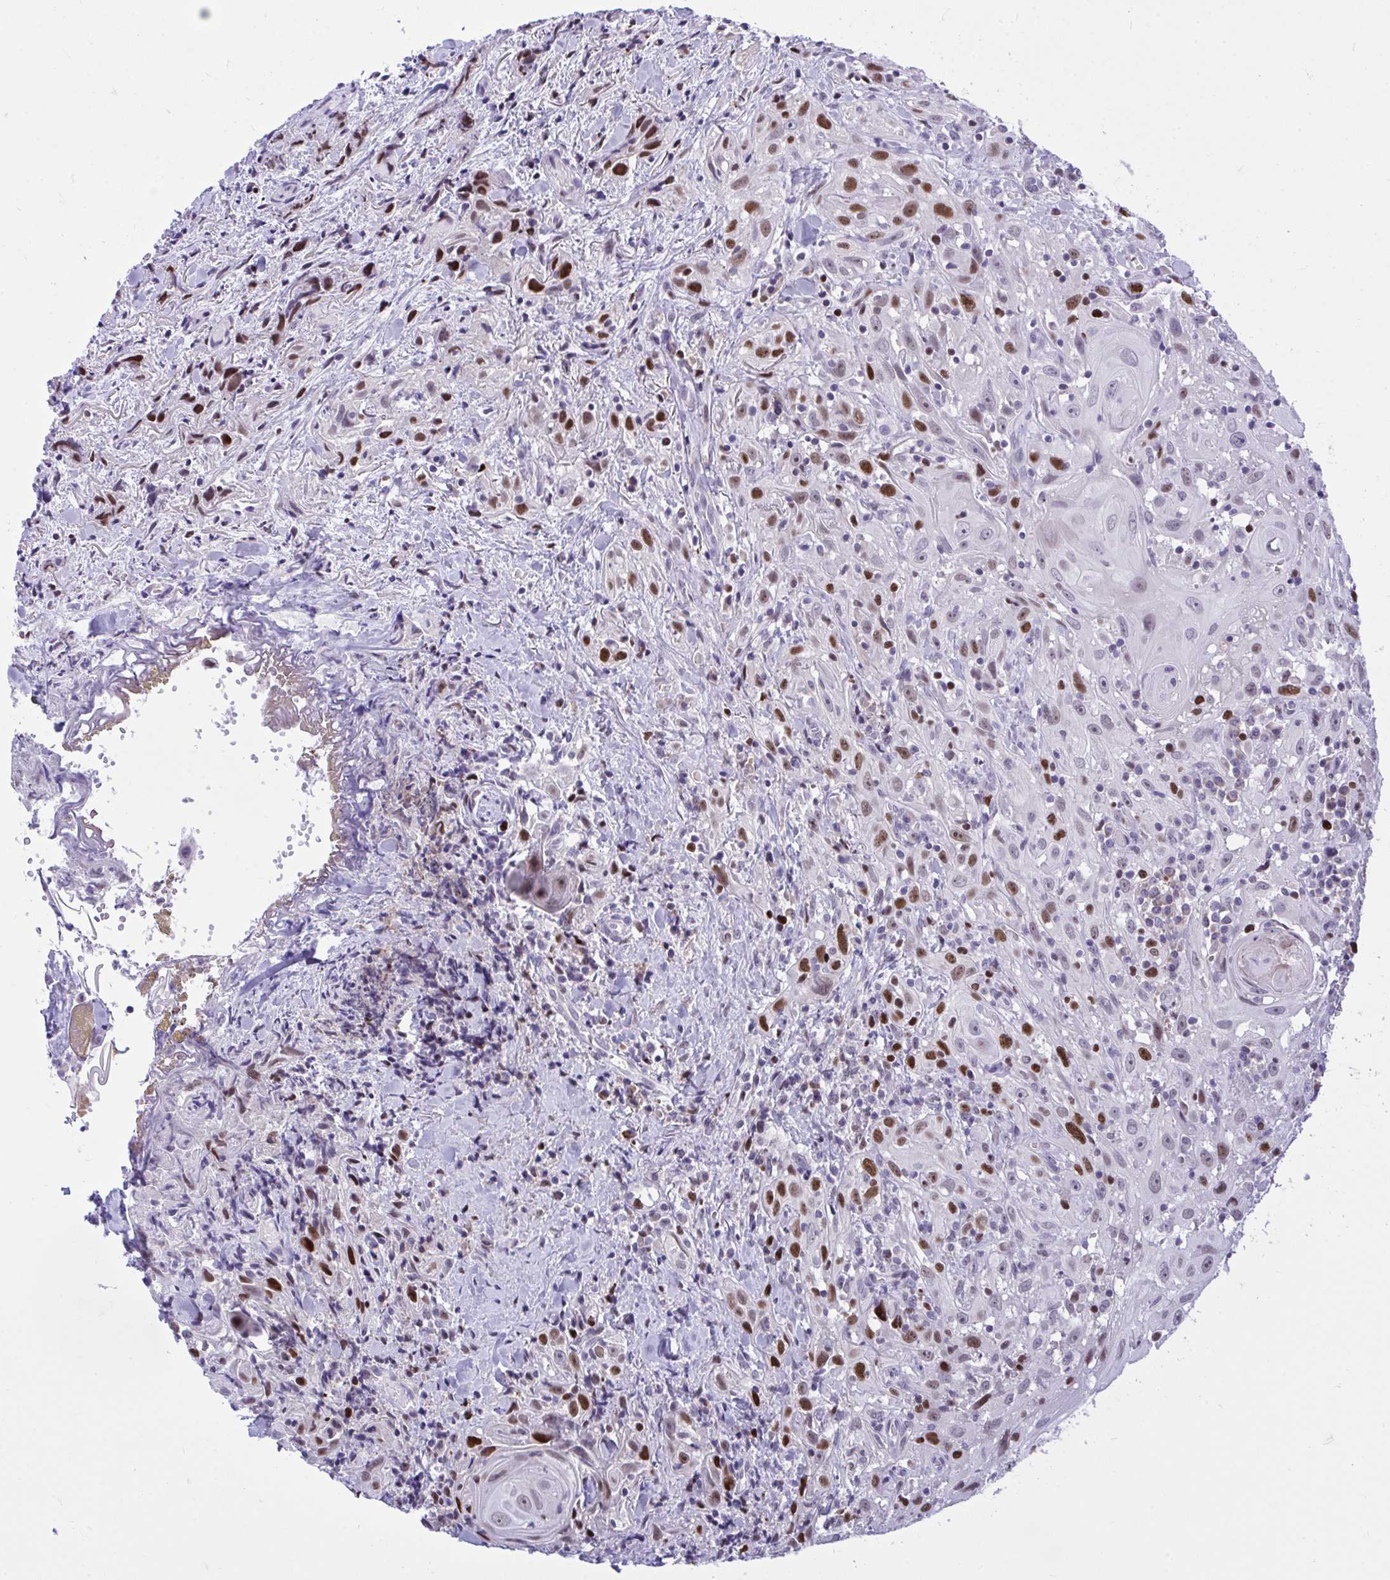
{"staining": {"intensity": "strong", "quantity": "25%-75%", "location": "nuclear"}, "tissue": "head and neck cancer", "cell_type": "Tumor cells", "image_type": "cancer", "snomed": [{"axis": "morphology", "description": "Squamous cell carcinoma, NOS"}, {"axis": "topography", "description": "Head-Neck"}], "caption": "This photomicrograph shows head and neck squamous cell carcinoma stained with immunohistochemistry (IHC) to label a protein in brown. The nuclear of tumor cells show strong positivity for the protein. Nuclei are counter-stained blue.", "gene": "C1QL2", "patient": {"sex": "female", "age": 95}}